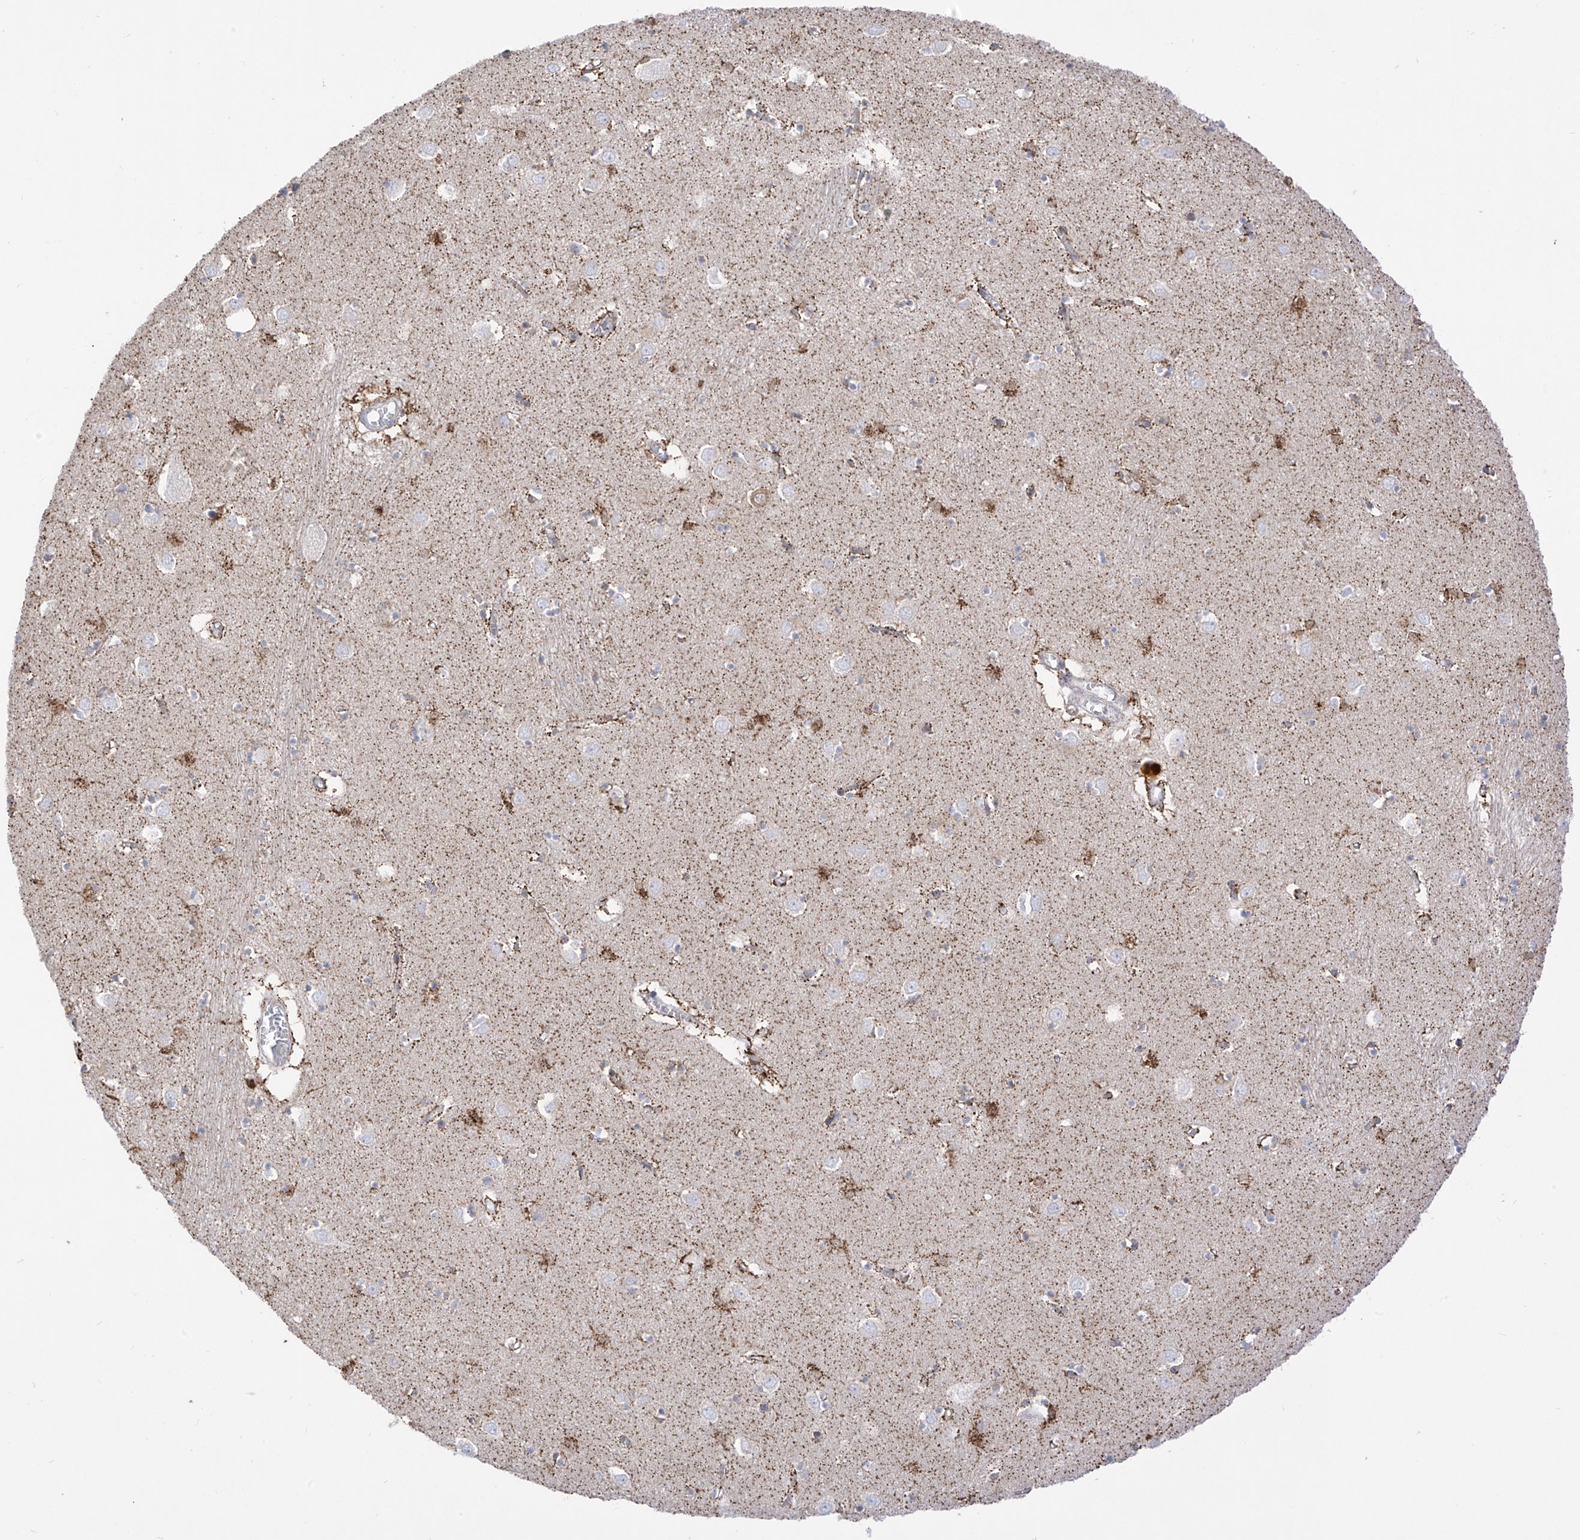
{"staining": {"intensity": "moderate", "quantity": "25%-75%", "location": "cytoplasmic/membranous"}, "tissue": "caudate", "cell_type": "Glial cells", "image_type": "normal", "snomed": [{"axis": "morphology", "description": "Normal tissue, NOS"}, {"axis": "topography", "description": "Lateral ventricle wall"}], "caption": "Moderate cytoplasmic/membranous positivity for a protein is seen in approximately 25%-75% of glial cells of unremarkable caudate using immunohistochemistry.", "gene": "ARHGEF40", "patient": {"sex": "male", "age": 70}}